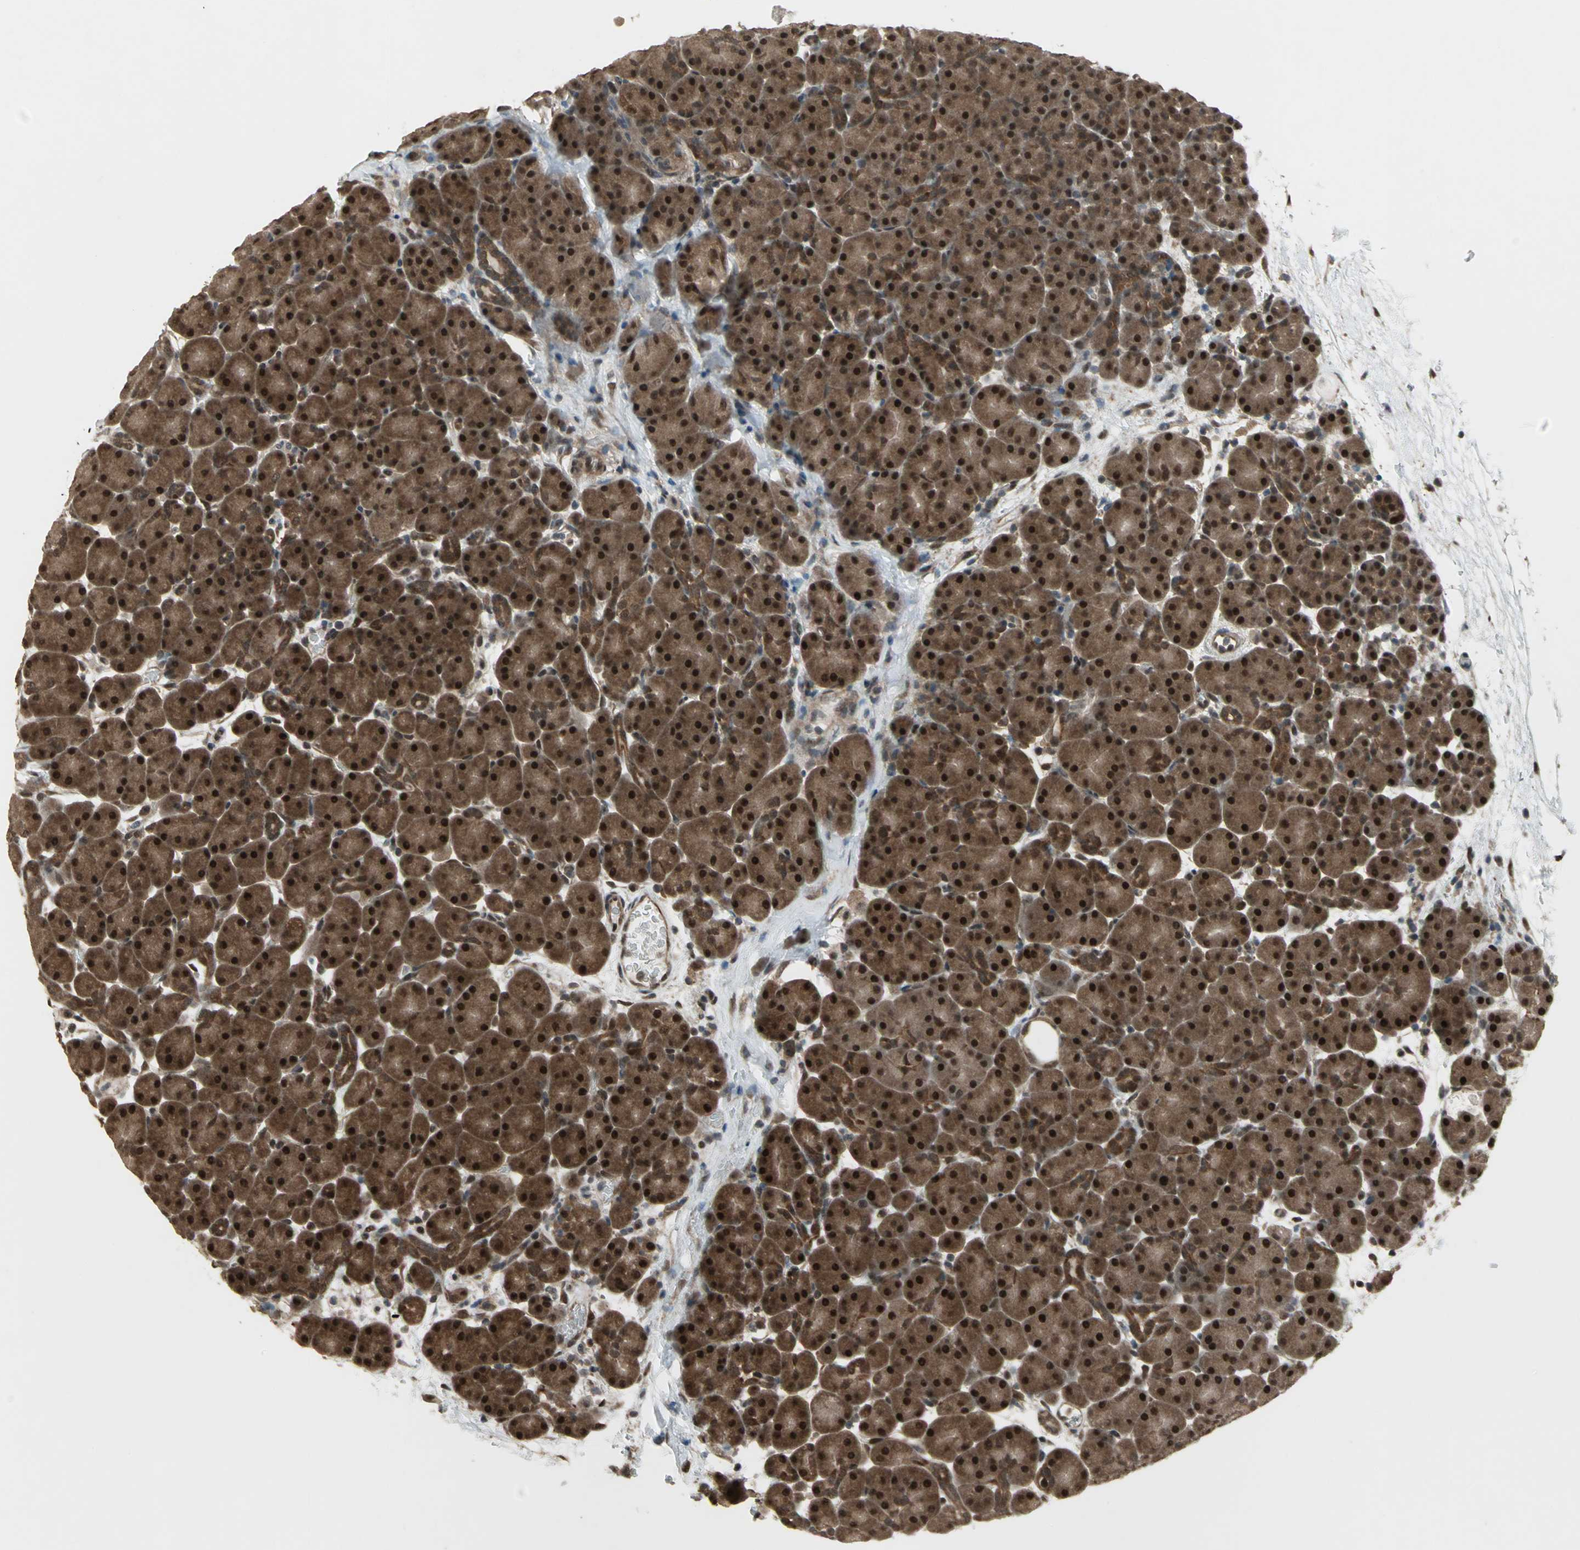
{"staining": {"intensity": "strong", "quantity": ">75%", "location": "cytoplasmic/membranous,nuclear"}, "tissue": "pancreas", "cell_type": "Exocrine glandular cells", "image_type": "normal", "snomed": [{"axis": "morphology", "description": "Normal tissue, NOS"}, {"axis": "topography", "description": "Pancreas"}], "caption": "Immunohistochemical staining of unremarkable pancreas demonstrates >75% levels of strong cytoplasmic/membranous,nuclear protein expression in about >75% of exocrine glandular cells. The staining was performed using DAB (3,3'-diaminobenzidine) to visualize the protein expression in brown, while the nuclei were stained in blue with hematoxylin (Magnification: 20x).", "gene": "COPS5", "patient": {"sex": "male", "age": 66}}